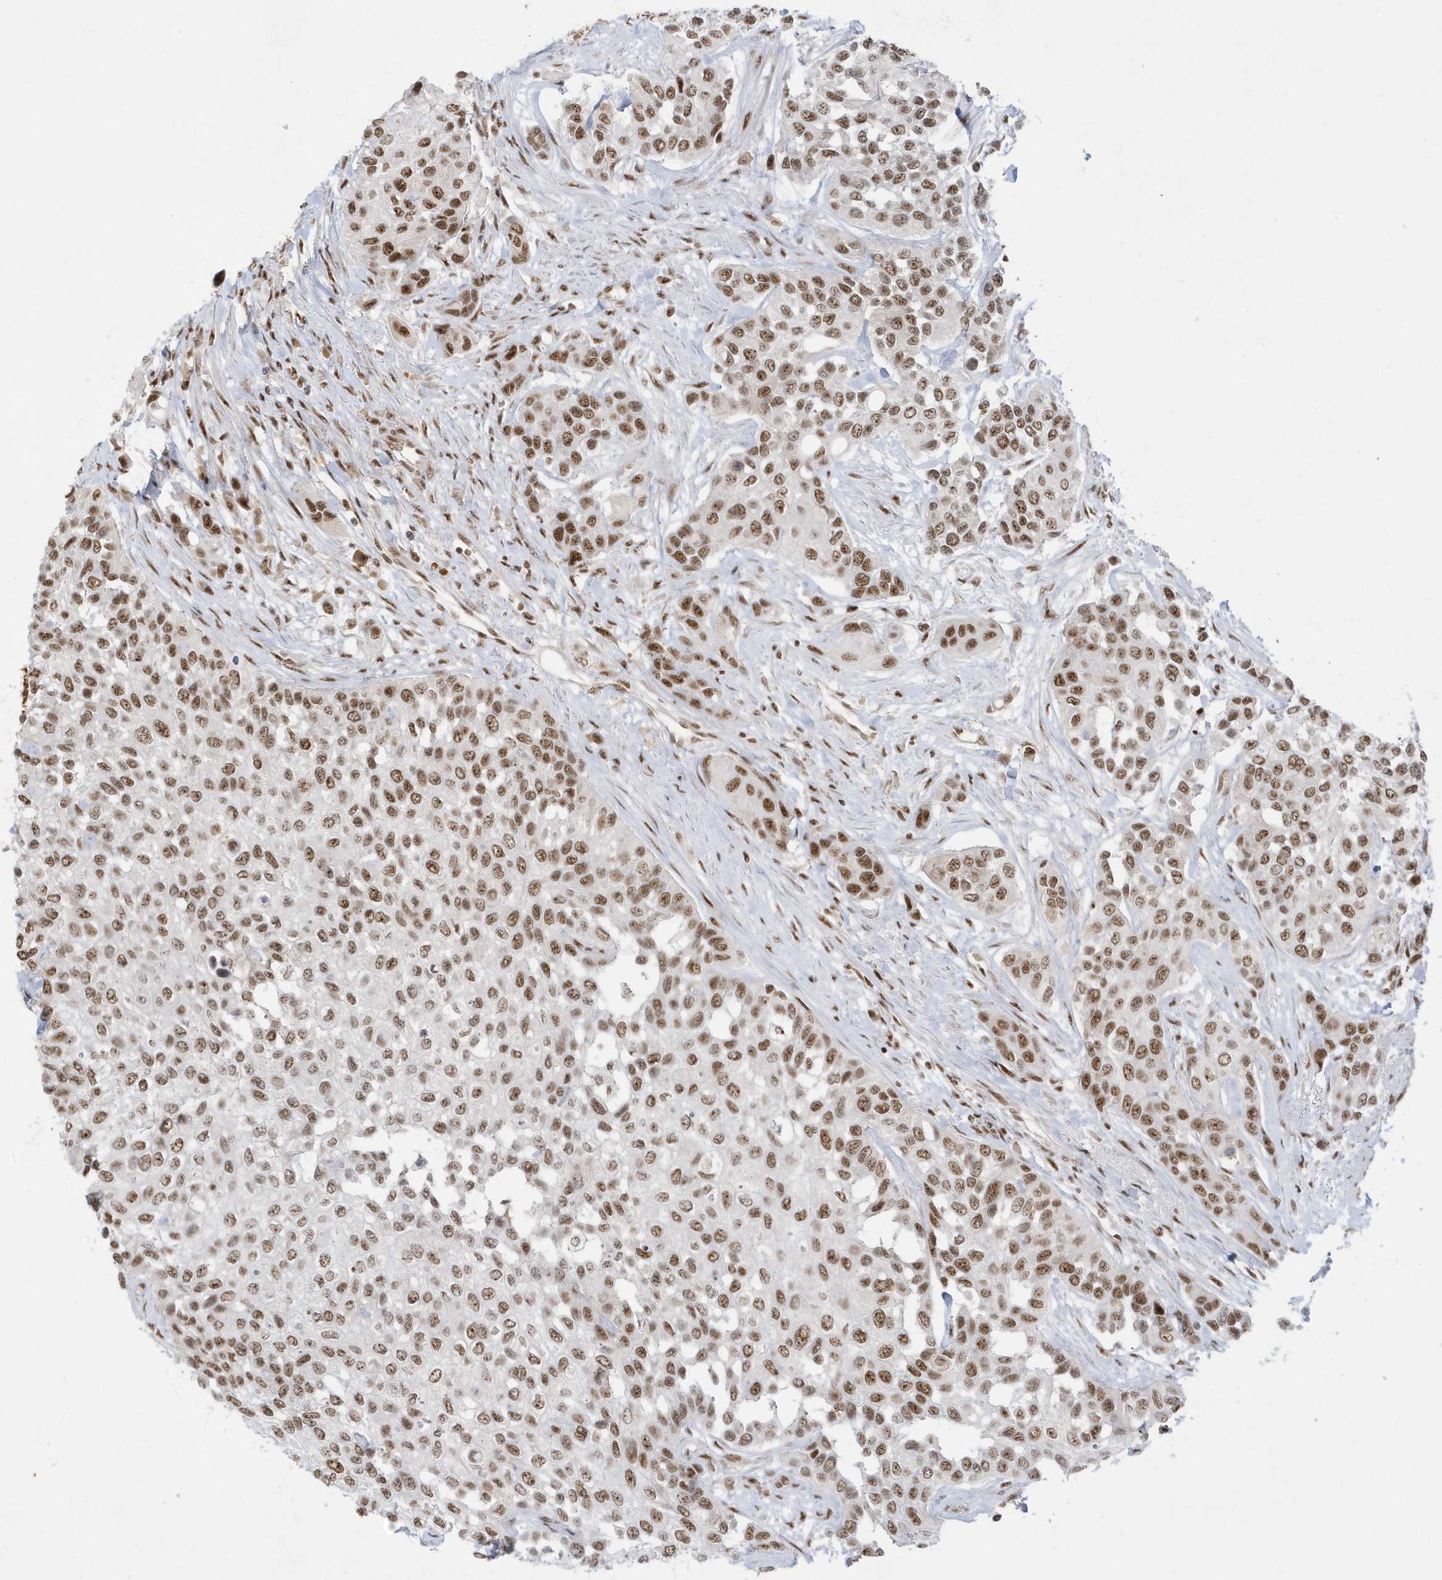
{"staining": {"intensity": "moderate", "quantity": ">75%", "location": "nuclear"}, "tissue": "urothelial cancer", "cell_type": "Tumor cells", "image_type": "cancer", "snomed": [{"axis": "morphology", "description": "Normal tissue, NOS"}, {"axis": "morphology", "description": "Urothelial carcinoma, High grade"}, {"axis": "topography", "description": "Vascular tissue"}, {"axis": "topography", "description": "Urinary bladder"}], "caption": "Urothelial cancer stained with DAB (3,3'-diaminobenzidine) immunohistochemistry shows medium levels of moderate nuclear positivity in about >75% of tumor cells.", "gene": "PPIL2", "patient": {"sex": "female", "age": 56}}